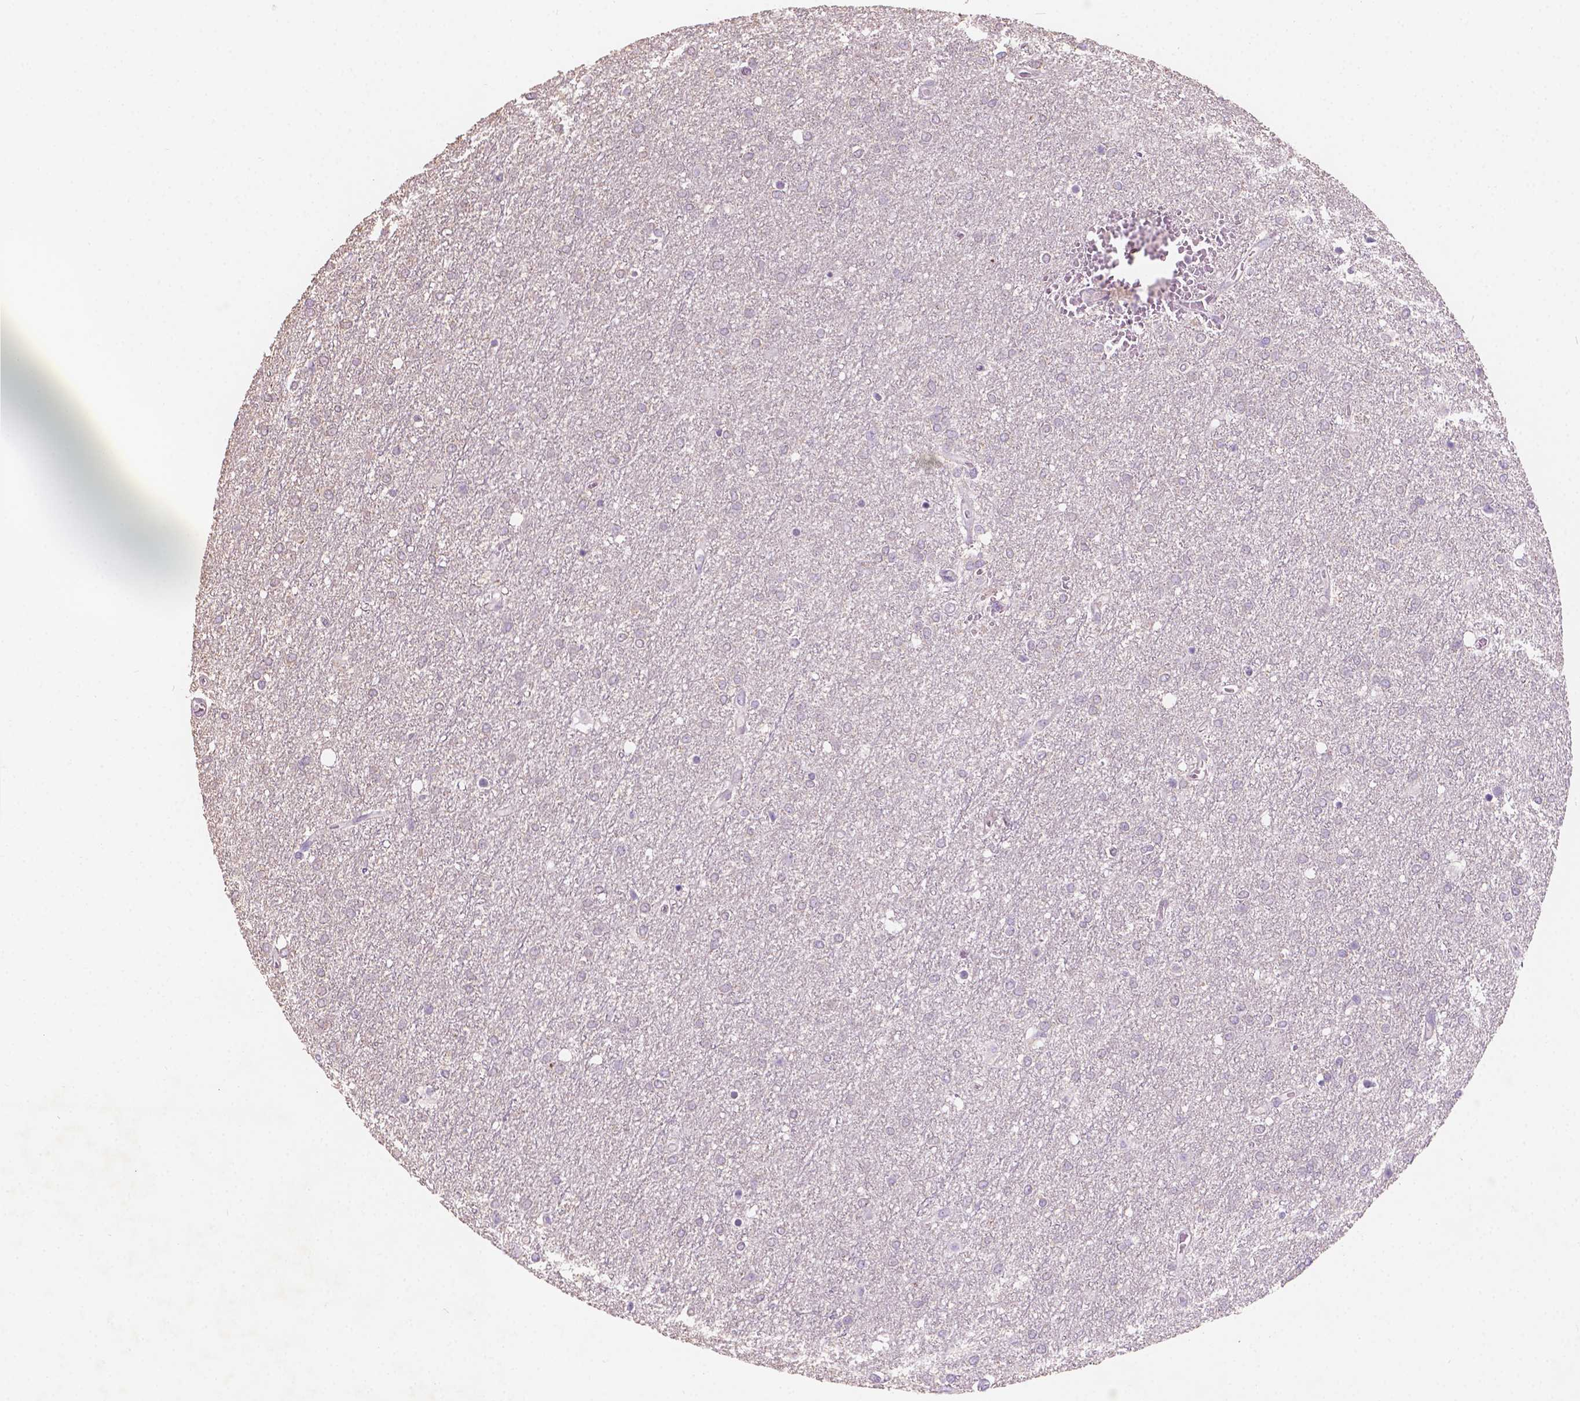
{"staining": {"intensity": "negative", "quantity": "none", "location": "none"}, "tissue": "glioma", "cell_type": "Tumor cells", "image_type": "cancer", "snomed": [{"axis": "morphology", "description": "Glioma, malignant, High grade"}, {"axis": "topography", "description": "Brain"}], "caption": "High magnification brightfield microscopy of malignant glioma (high-grade) stained with DAB (3,3'-diaminobenzidine) (brown) and counterstained with hematoxylin (blue): tumor cells show no significant expression.", "gene": "SBSN", "patient": {"sex": "female", "age": 61}}